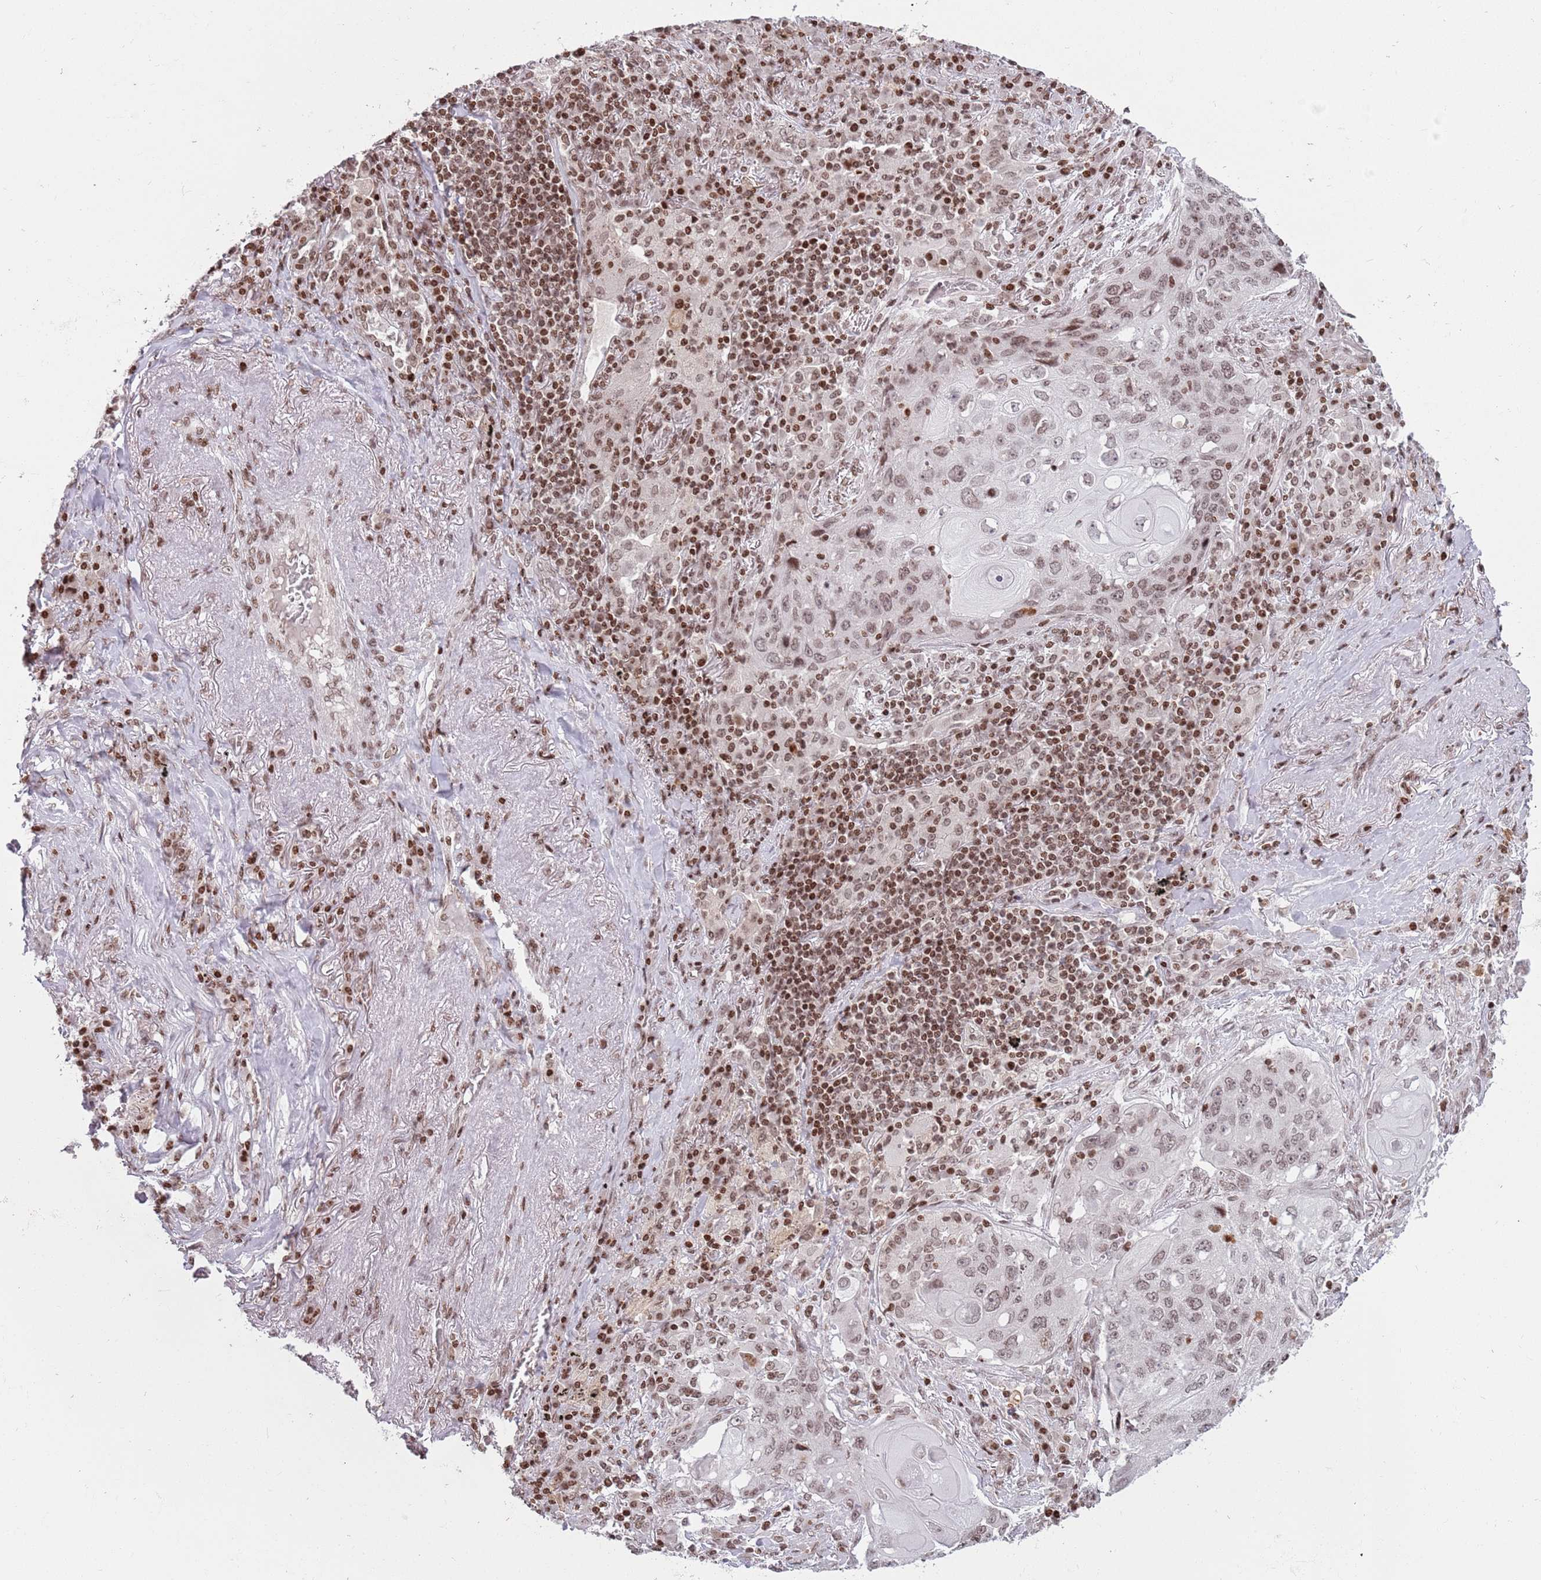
{"staining": {"intensity": "weak", "quantity": ">75%", "location": "nuclear"}, "tissue": "lung cancer", "cell_type": "Tumor cells", "image_type": "cancer", "snomed": [{"axis": "morphology", "description": "Squamous cell carcinoma, NOS"}, {"axis": "topography", "description": "Lung"}], "caption": "This micrograph displays IHC staining of squamous cell carcinoma (lung), with low weak nuclear staining in about >75% of tumor cells.", "gene": "SH3RF3", "patient": {"sex": "female", "age": 63}}